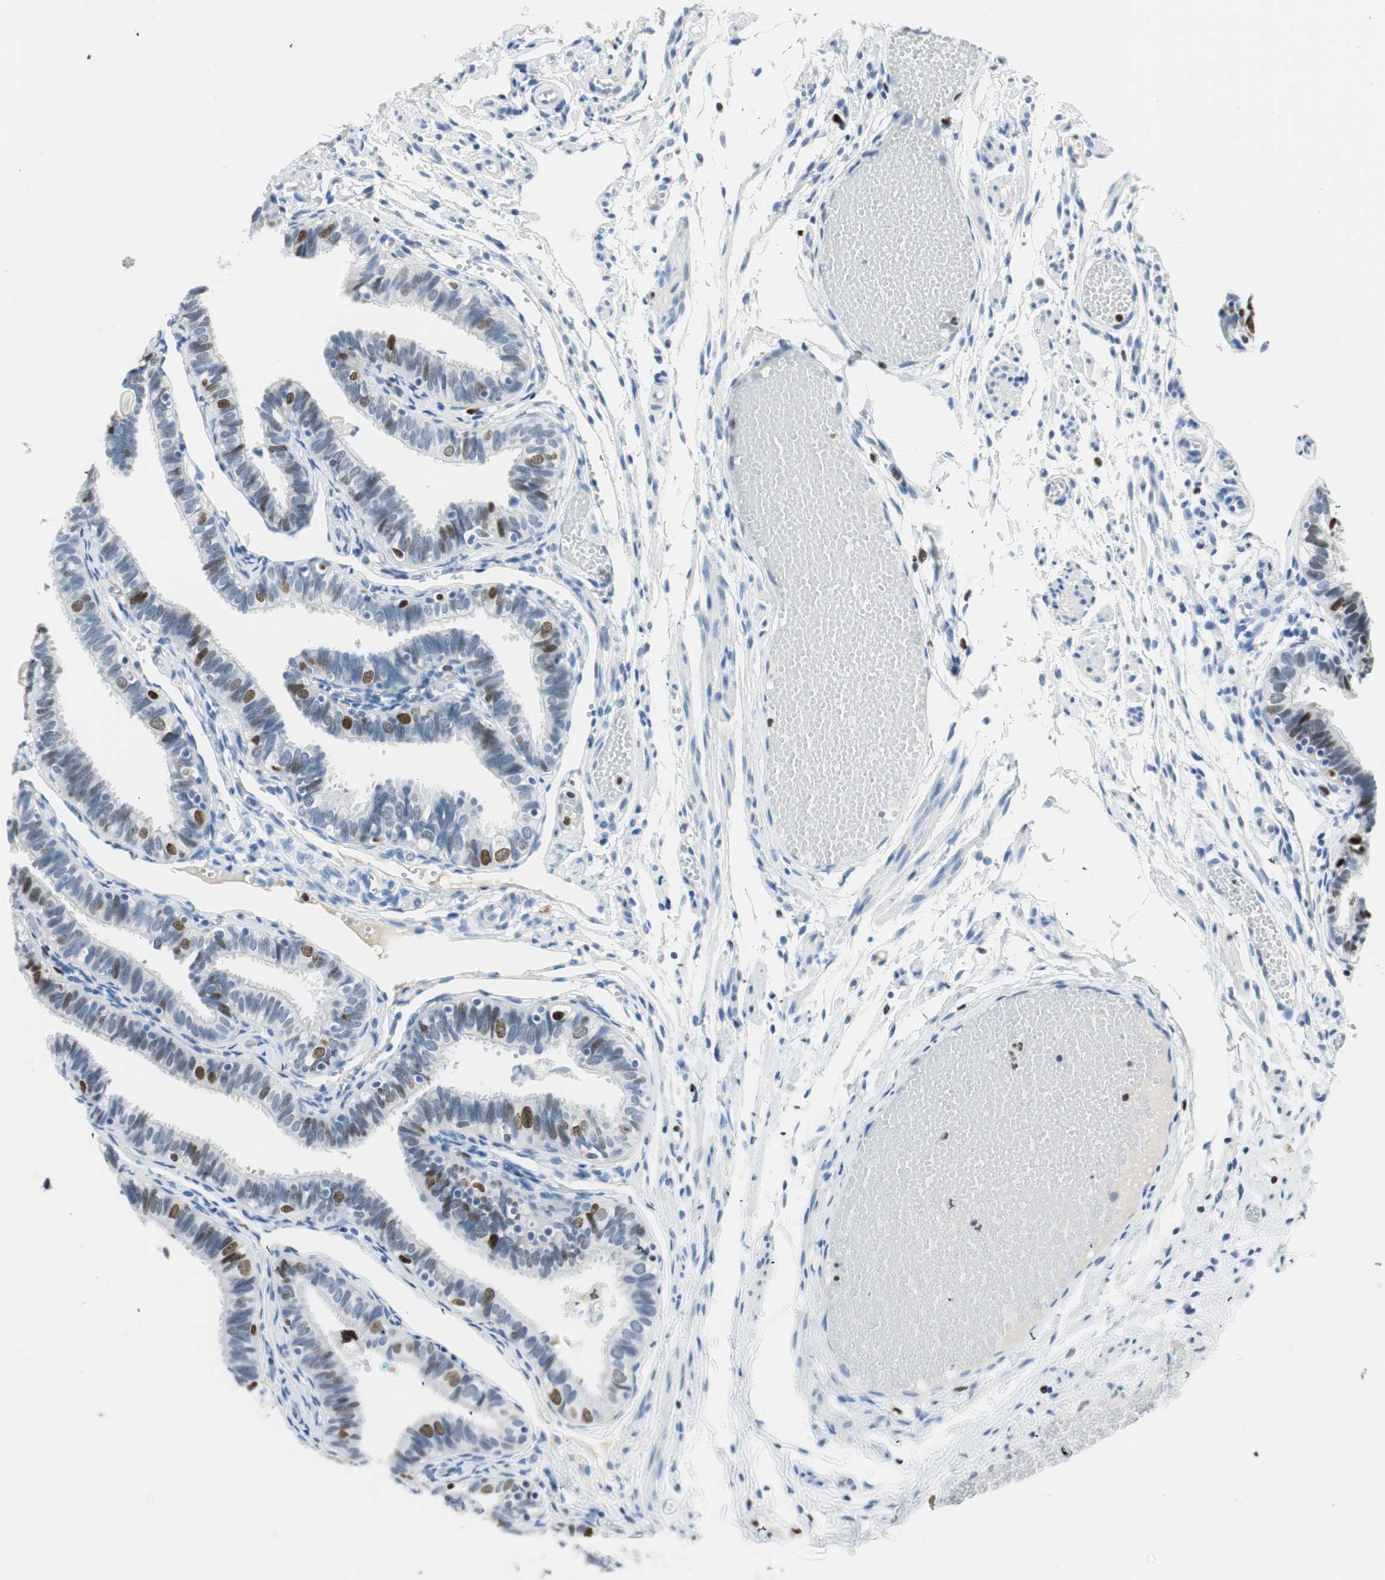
{"staining": {"intensity": "strong", "quantity": "<25%", "location": "nuclear"}, "tissue": "fallopian tube", "cell_type": "Glandular cells", "image_type": "normal", "snomed": [{"axis": "morphology", "description": "Normal tissue, NOS"}, {"axis": "topography", "description": "Fallopian tube"}], "caption": "A histopathology image of human fallopian tube stained for a protein displays strong nuclear brown staining in glandular cells.", "gene": "EZH2", "patient": {"sex": "female", "age": 46}}